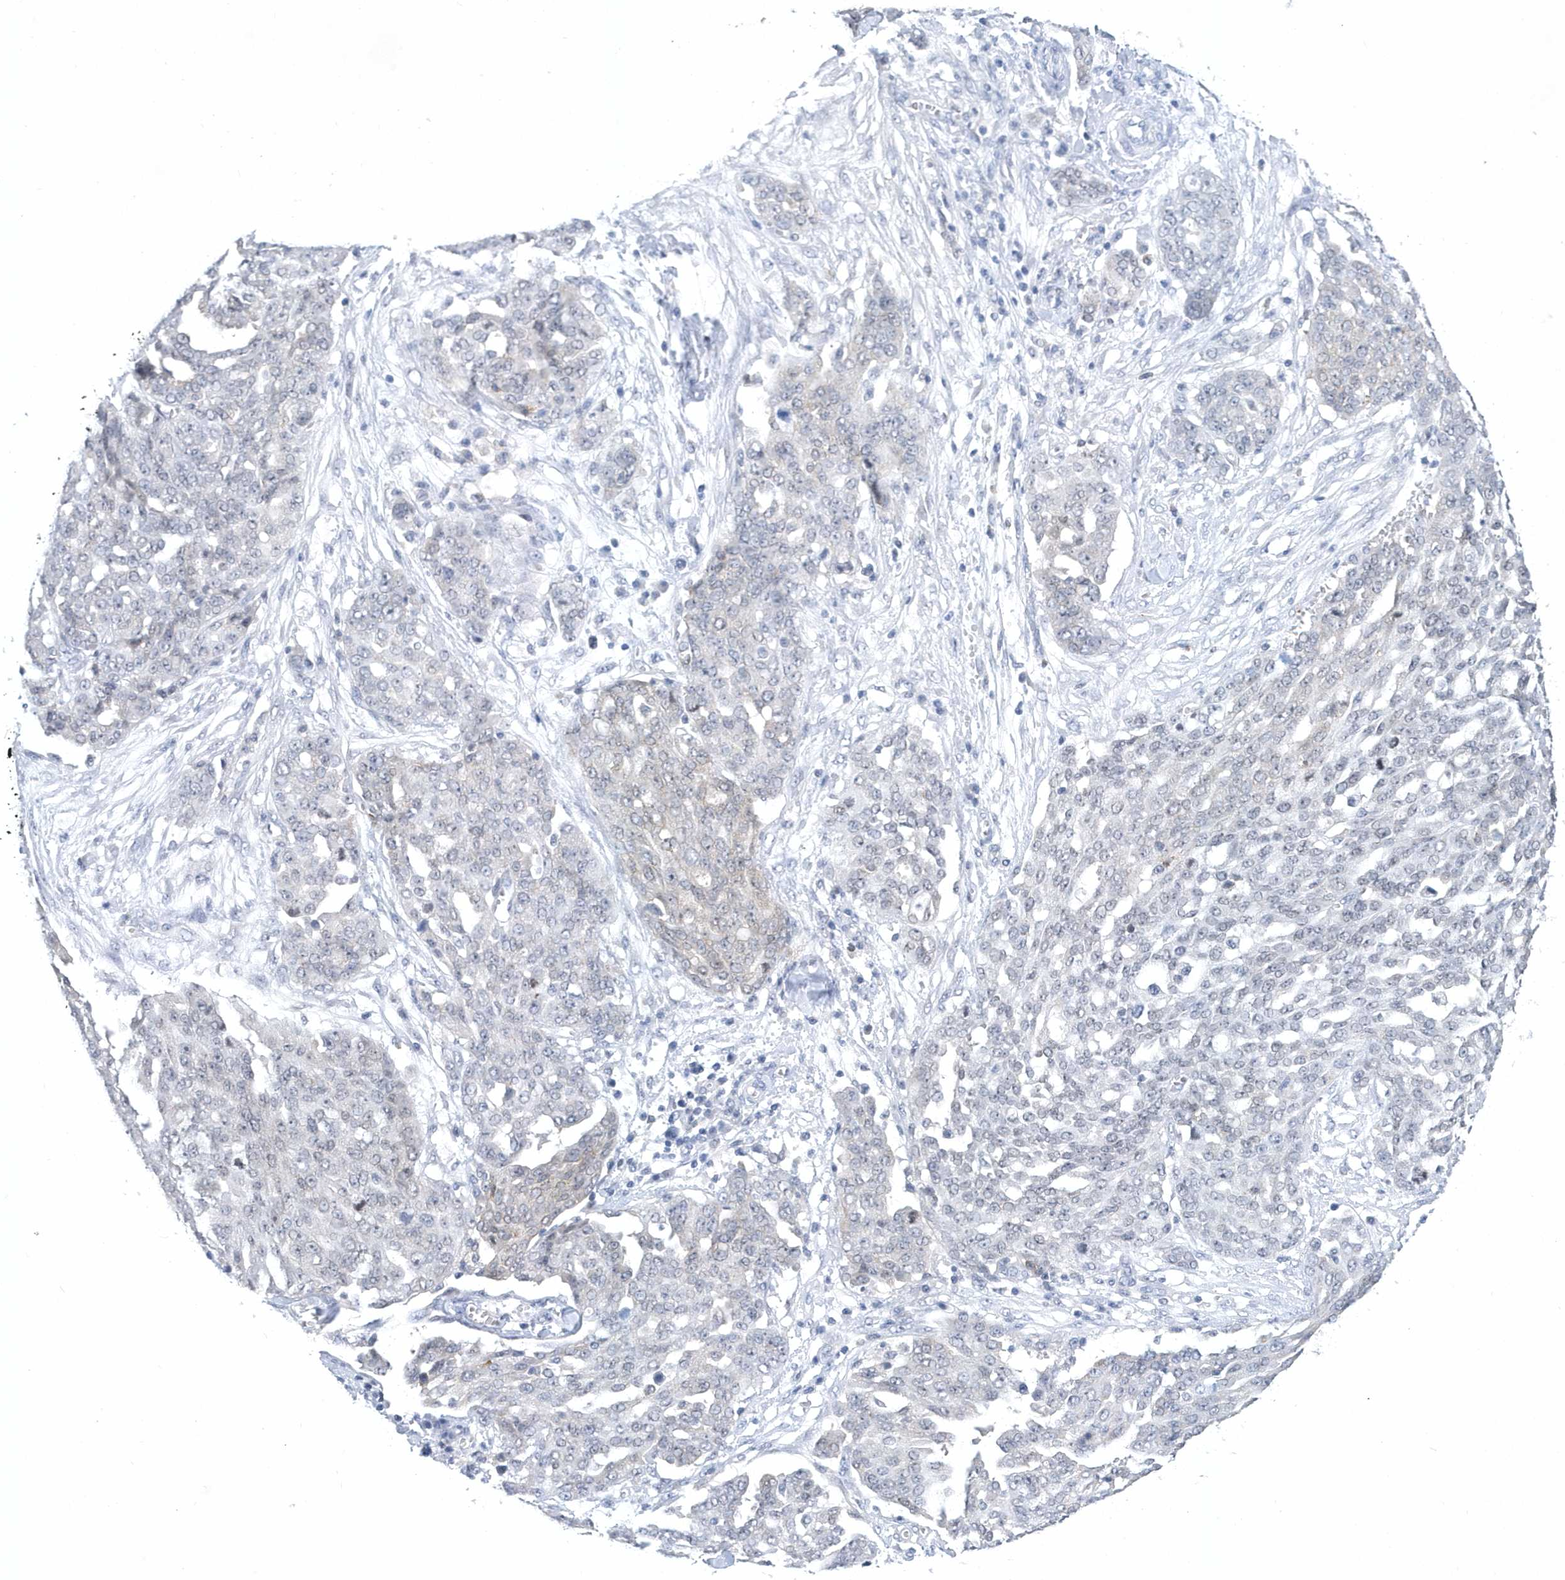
{"staining": {"intensity": "negative", "quantity": "none", "location": "none"}, "tissue": "ovarian cancer", "cell_type": "Tumor cells", "image_type": "cancer", "snomed": [{"axis": "morphology", "description": "Cystadenocarcinoma, serous, NOS"}, {"axis": "topography", "description": "Soft tissue"}, {"axis": "topography", "description": "Ovary"}], "caption": "Ovarian cancer (serous cystadenocarcinoma) stained for a protein using immunohistochemistry reveals no staining tumor cells.", "gene": "SRGAP3", "patient": {"sex": "female", "age": 57}}